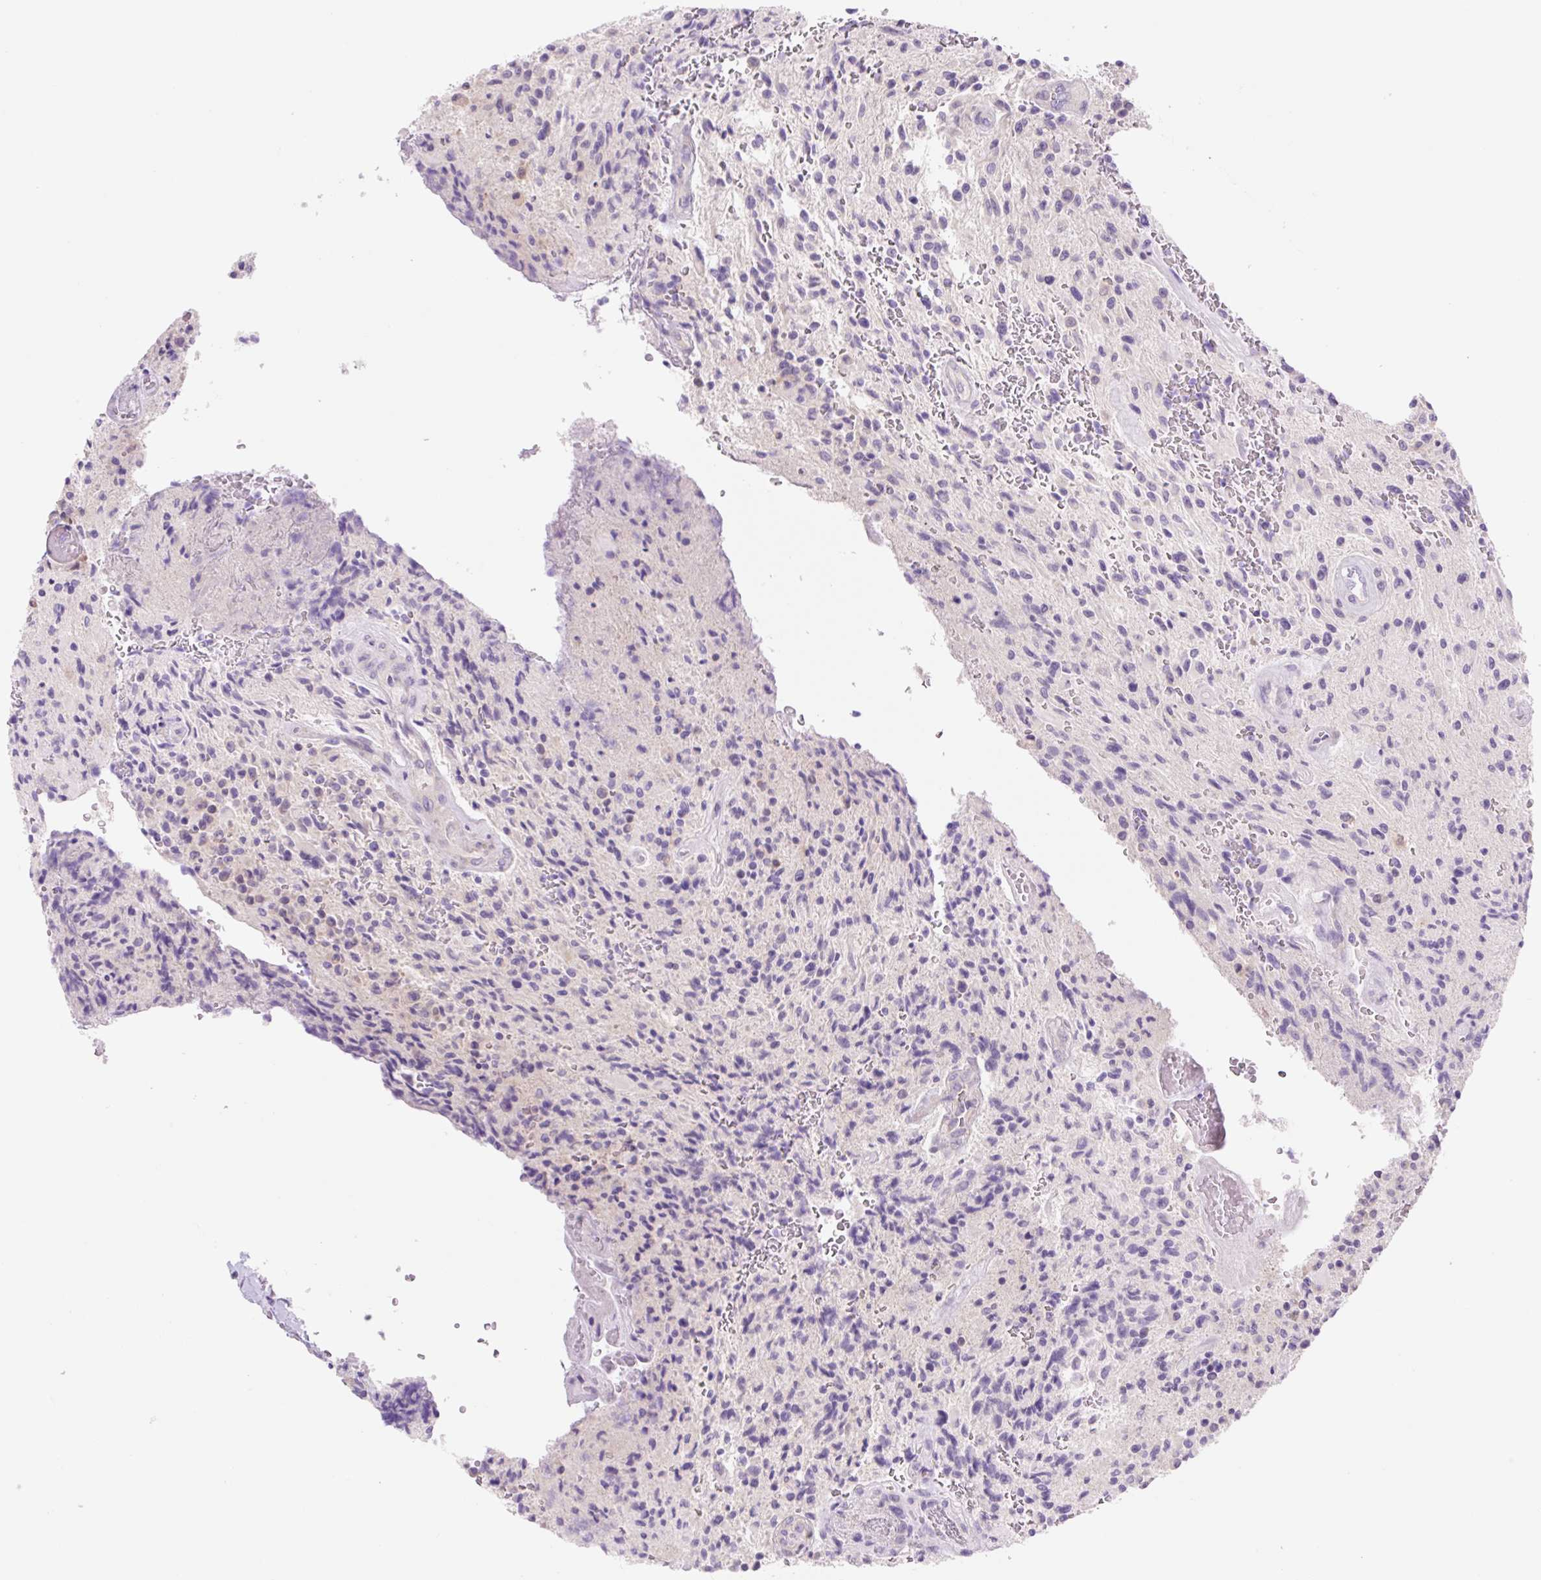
{"staining": {"intensity": "negative", "quantity": "none", "location": "none"}, "tissue": "glioma", "cell_type": "Tumor cells", "image_type": "cancer", "snomed": [{"axis": "morphology", "description": "Normal tissue, NOS"}, {"axis": "morphology", "description": "Glioma, malignant, High grade"}, {"axis": "topography", "description": "Cerebral cortex"}], "caption": "Histopathology image shows no protein staining in tumor cells of glioma tissue.", "gene": "CELF6", "patient": {"sex": "male", "age": 56}}